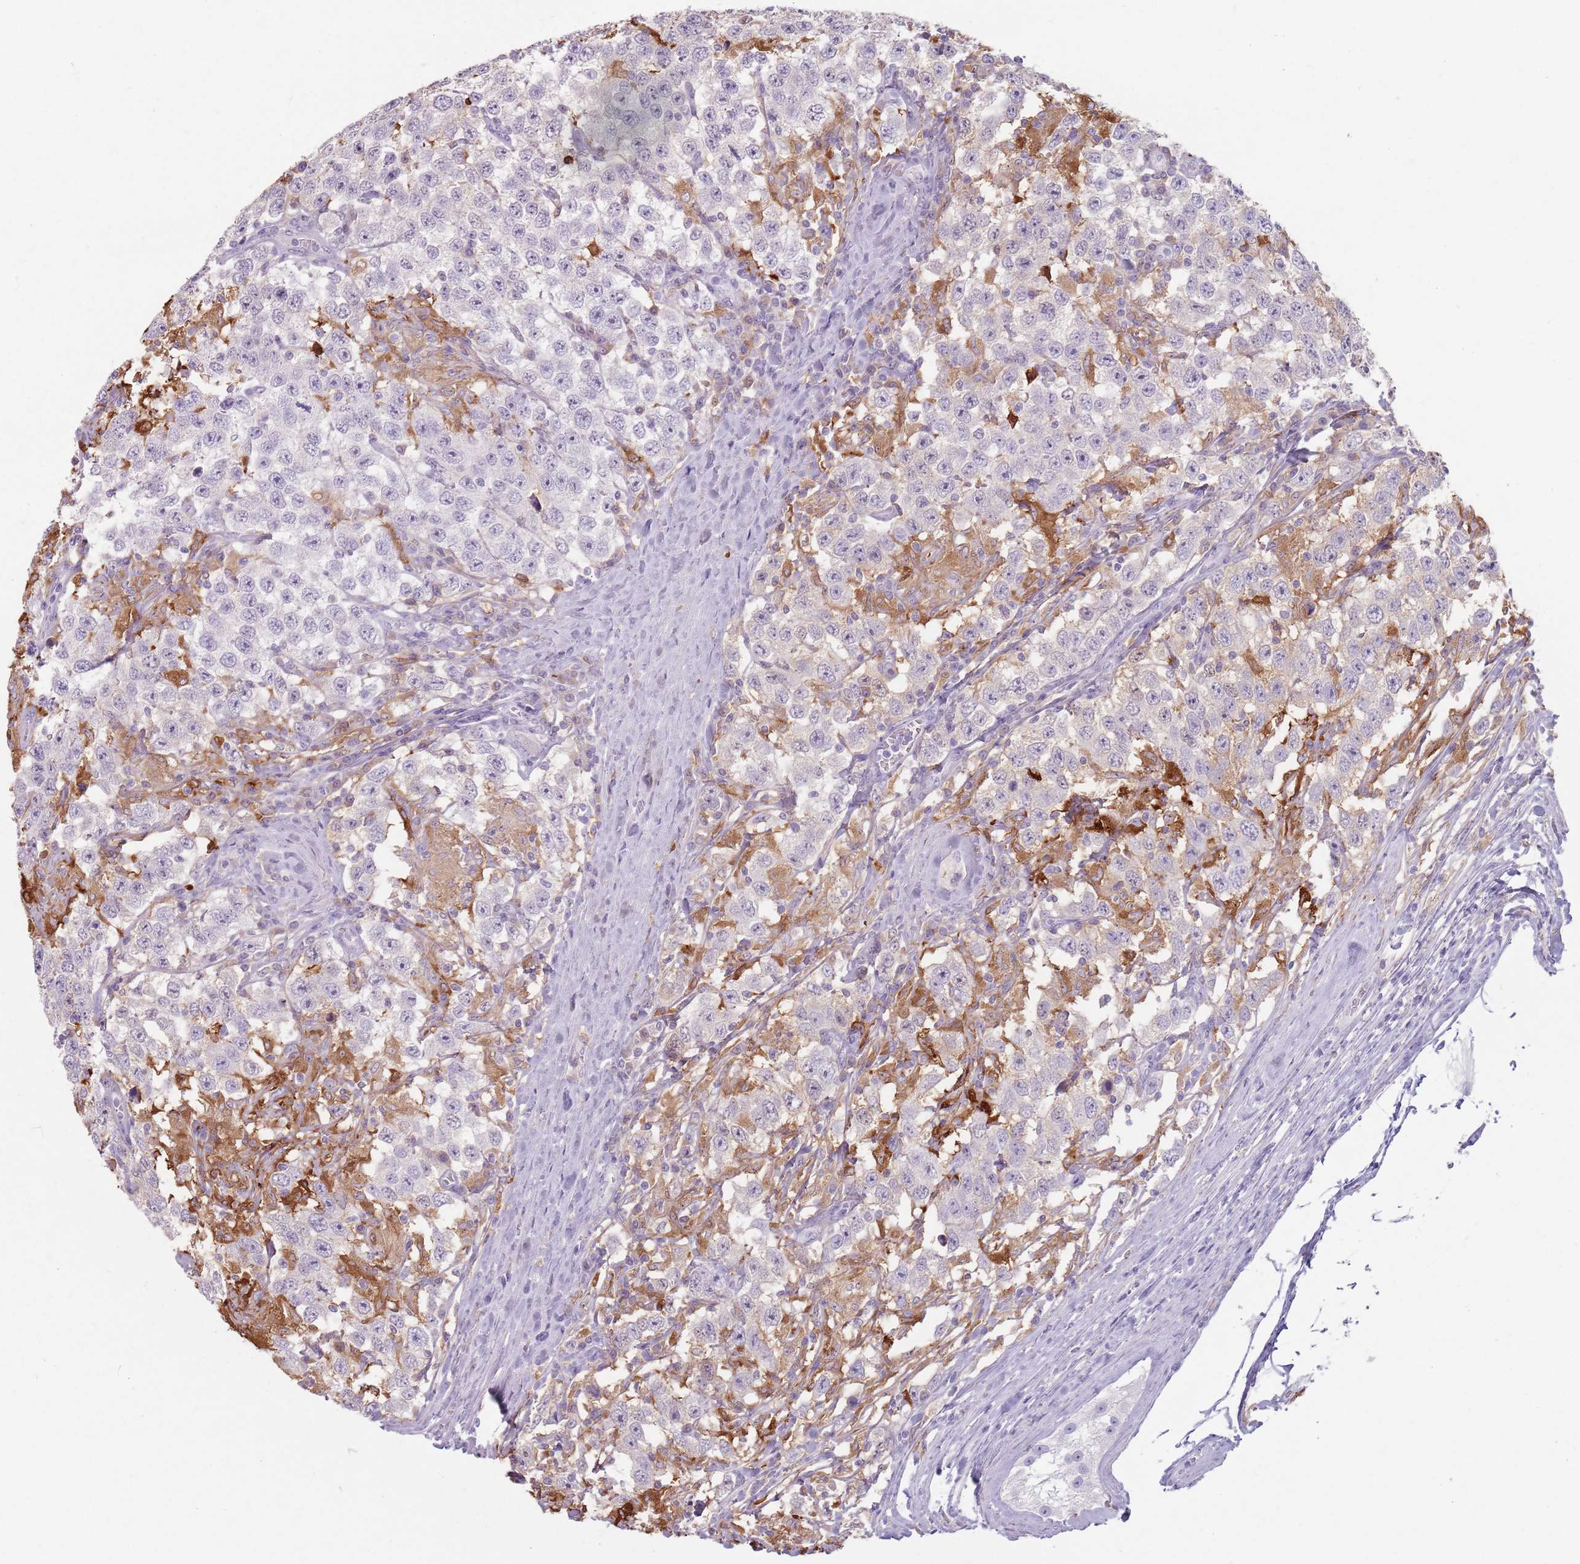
{"staining": {"intensity": "negative", "quantity": "none", "location": "none"}, "tissue": "testis cancer", "cell_type": "Tumor cells", "image_type": "cancer", "snomed": [{"axis": "morphology", "description": "Seminoma, NOS"}, {"axis": "topography", "description": "Testis"}], "caption": "Tumor cells are negative for protein expression in human testis seminoma.", "gene": "GDPGP1", "patient": {"sex": "male", "age": 41}}